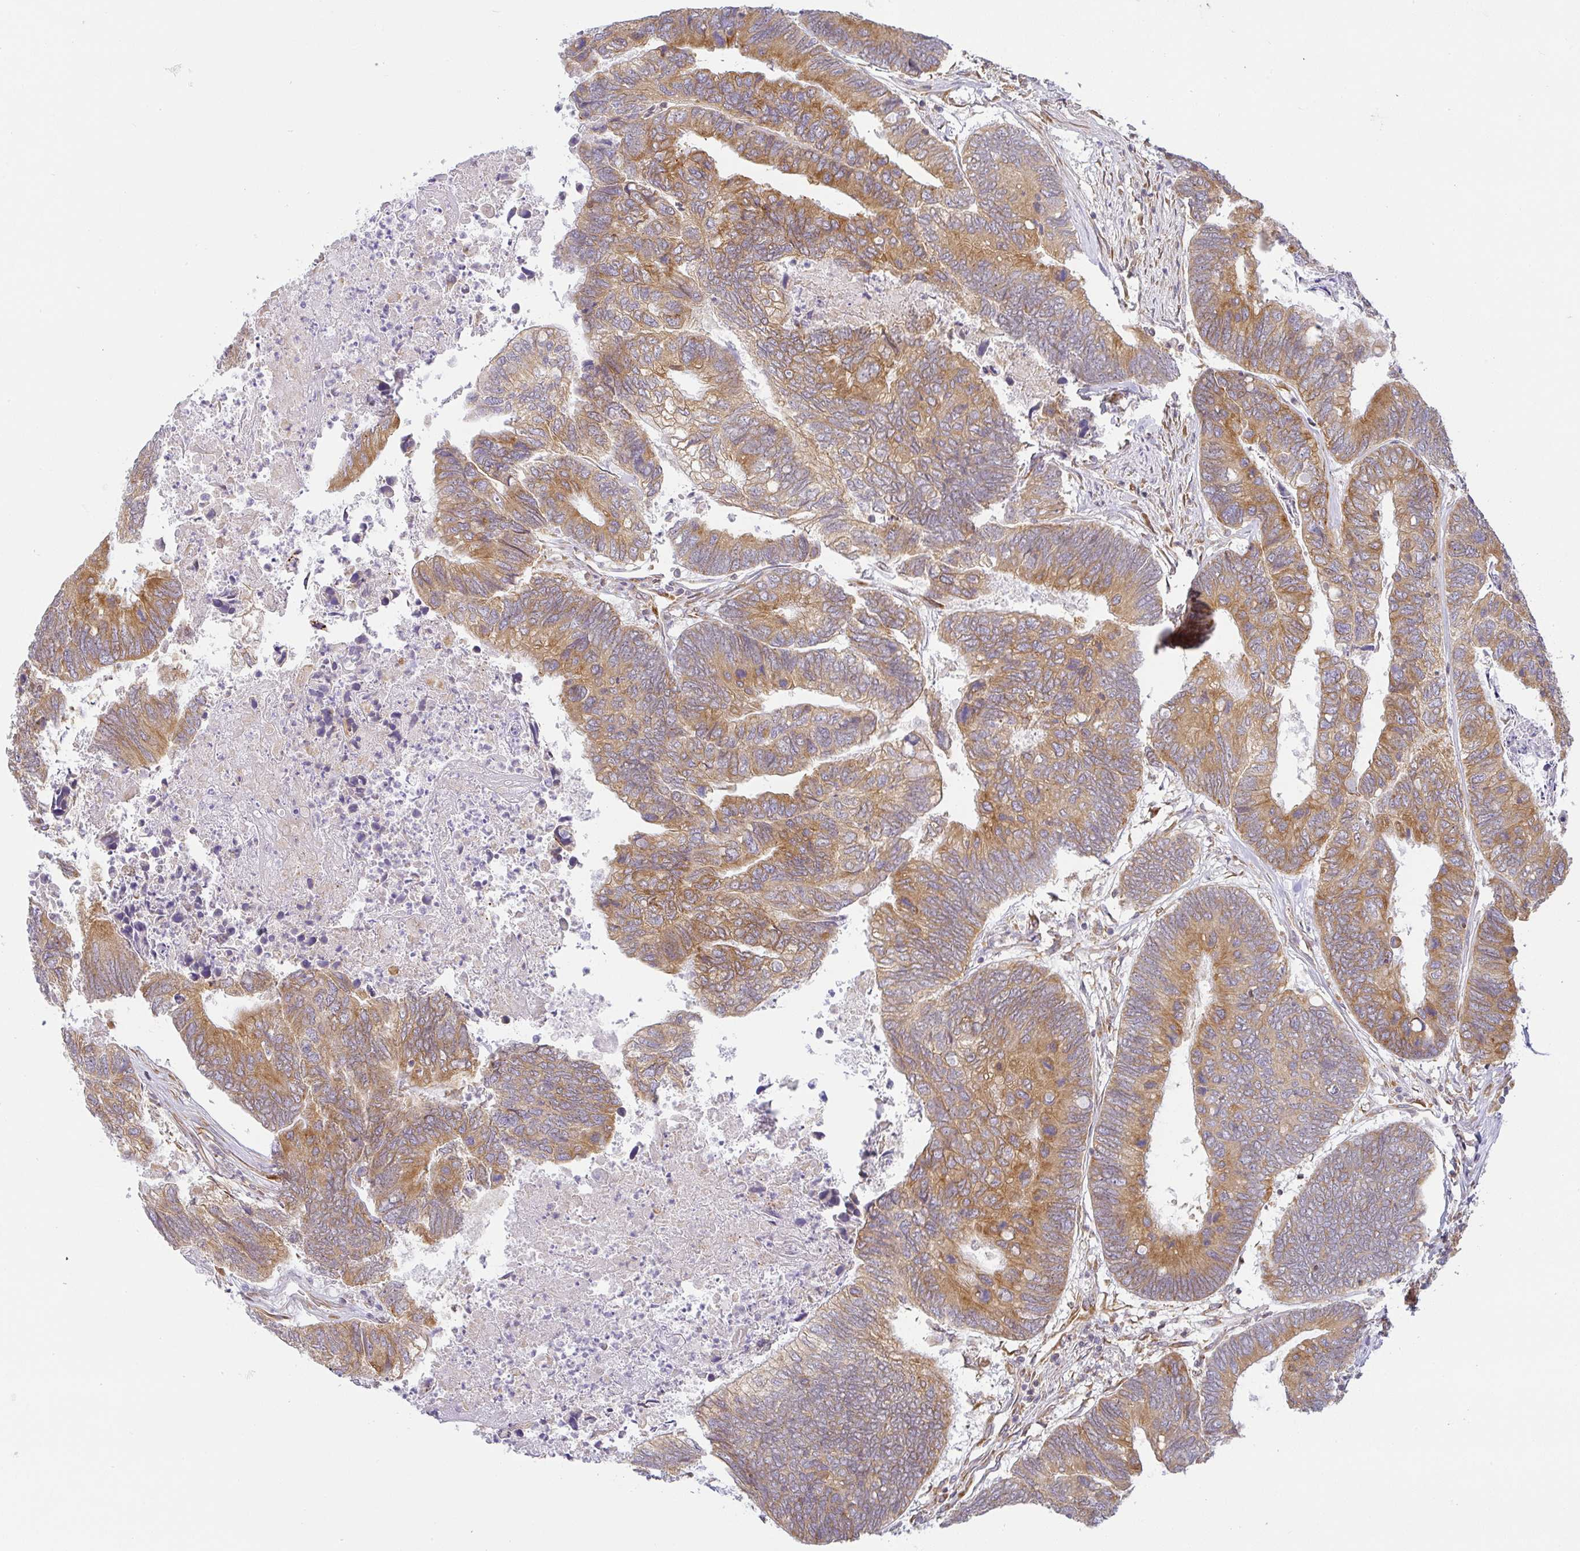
{"staining": {"intensity": "moderate", "quantity": ">75%", "location": "cytoplasmic/membranous"}, "tissue": "colorectal cancer", "cell_type": "Tumor cells", "image_type": "cancer", "snomed": [{"axis": "morphology", "description": "Adenocarcinoma, NOS"}, {"axis": "topography", "description": "Colon"}], "caption": "High-magnification brightfield microscopy of colorectal cancer (adenocarcinoma) stained with DAB (3,3'-diaminobenzidine) (brown) and counterstained with hematoxylin (blue). tumor cells exhibit moderate cytoplasmic/membranous positivity is present in approximately>75% of cells.", "gene": "DERL2", "patient": {"sex": "female", "age": 67}}